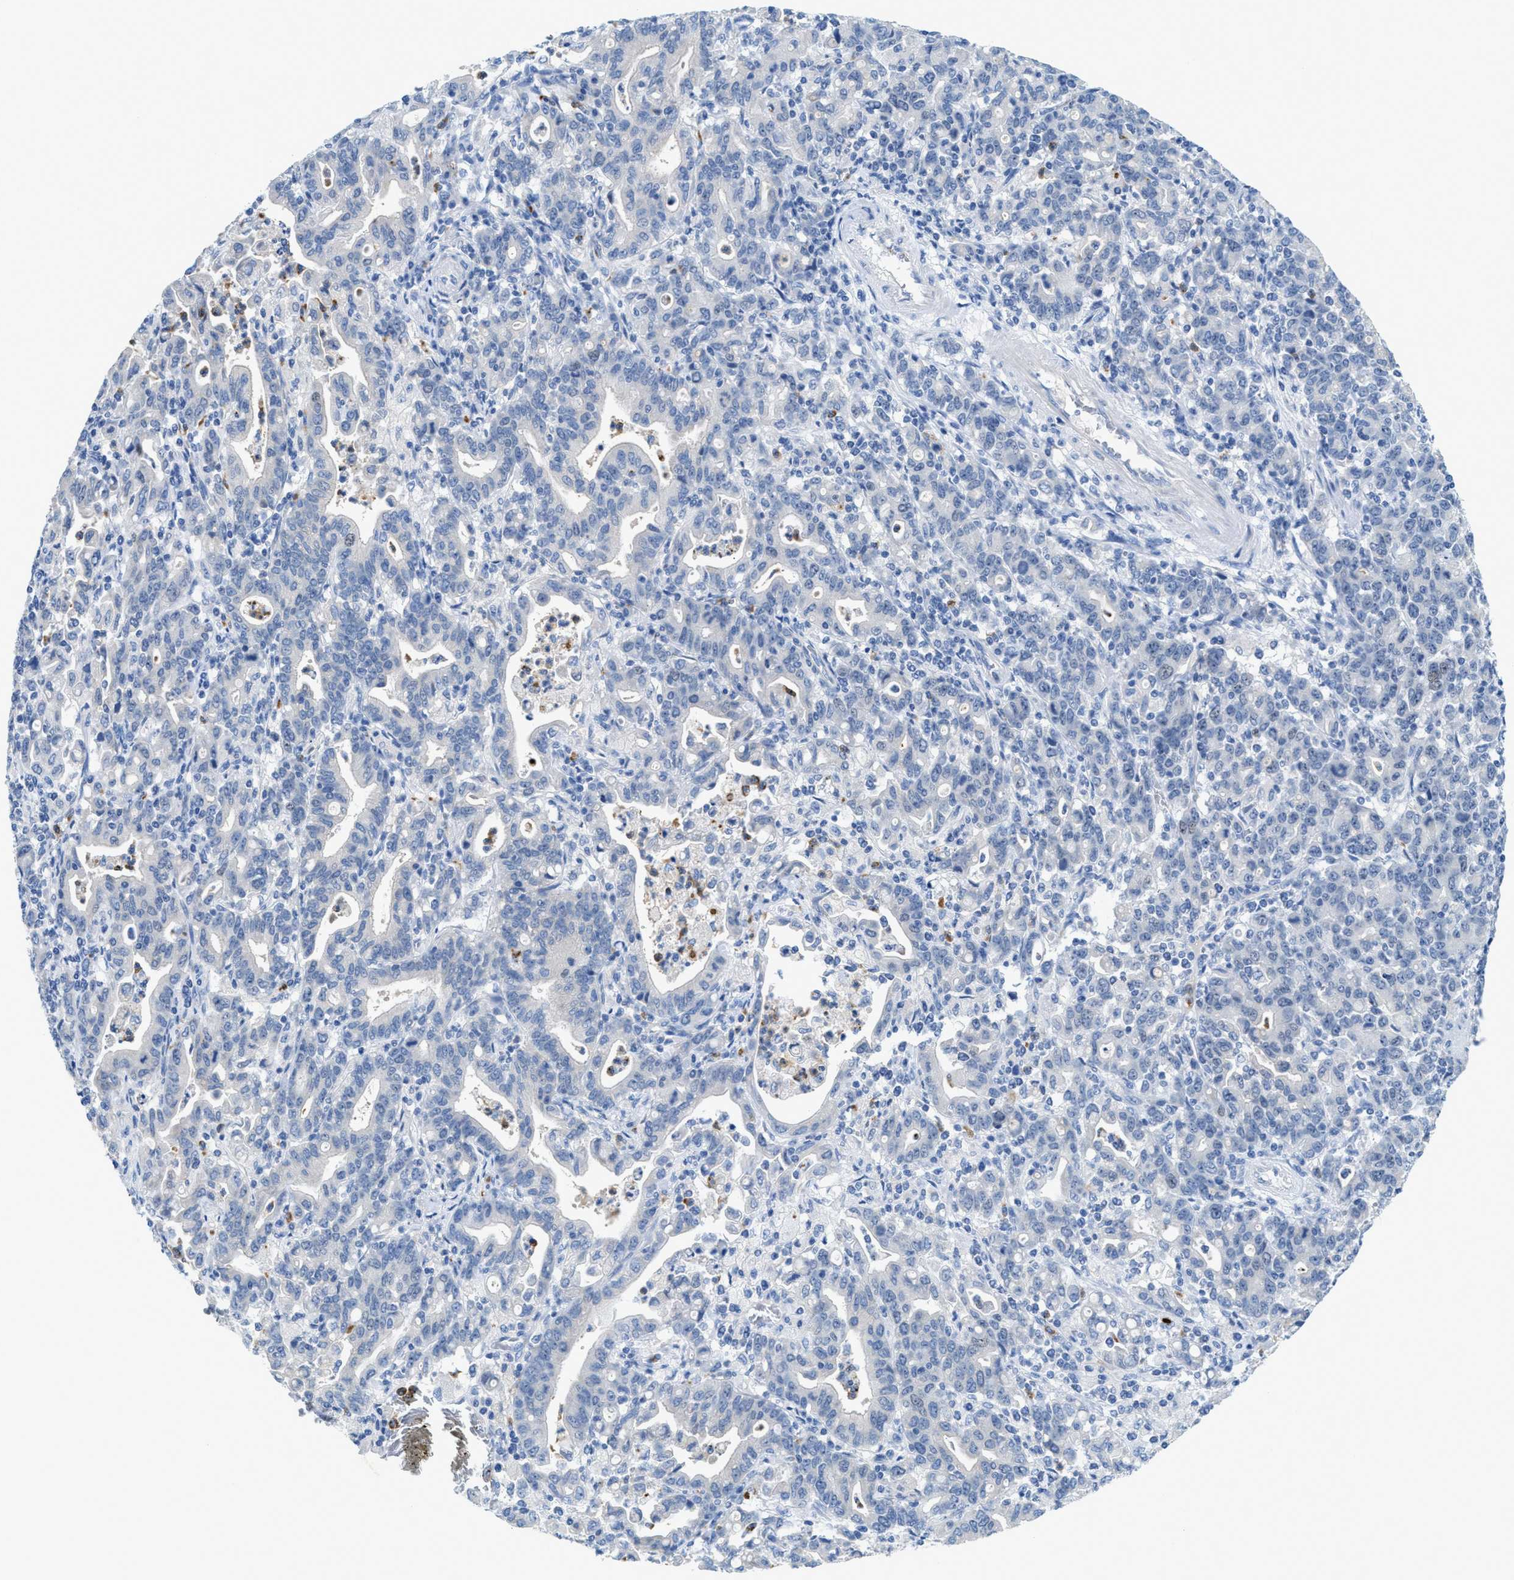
{"staining": {"intensity": "negative", "quantity": "none", "location": "none"}, "tissue": "stomach cancer", "cell_type": "Tumor cells", "image_type": "cancer", "snomed": [{"axis": "morphology", "description": "Adenocarcinoma, NOS"}, {"axis": "topography", "description": "Stomach, upper"}], "caption": "Stomach cancer (adenocarcinoma) was stained to show a protein in brown. There is no significant positivity in tumor cells.", "gene": "CMTM1", "patient": {"sex": "male", "age": 69}}